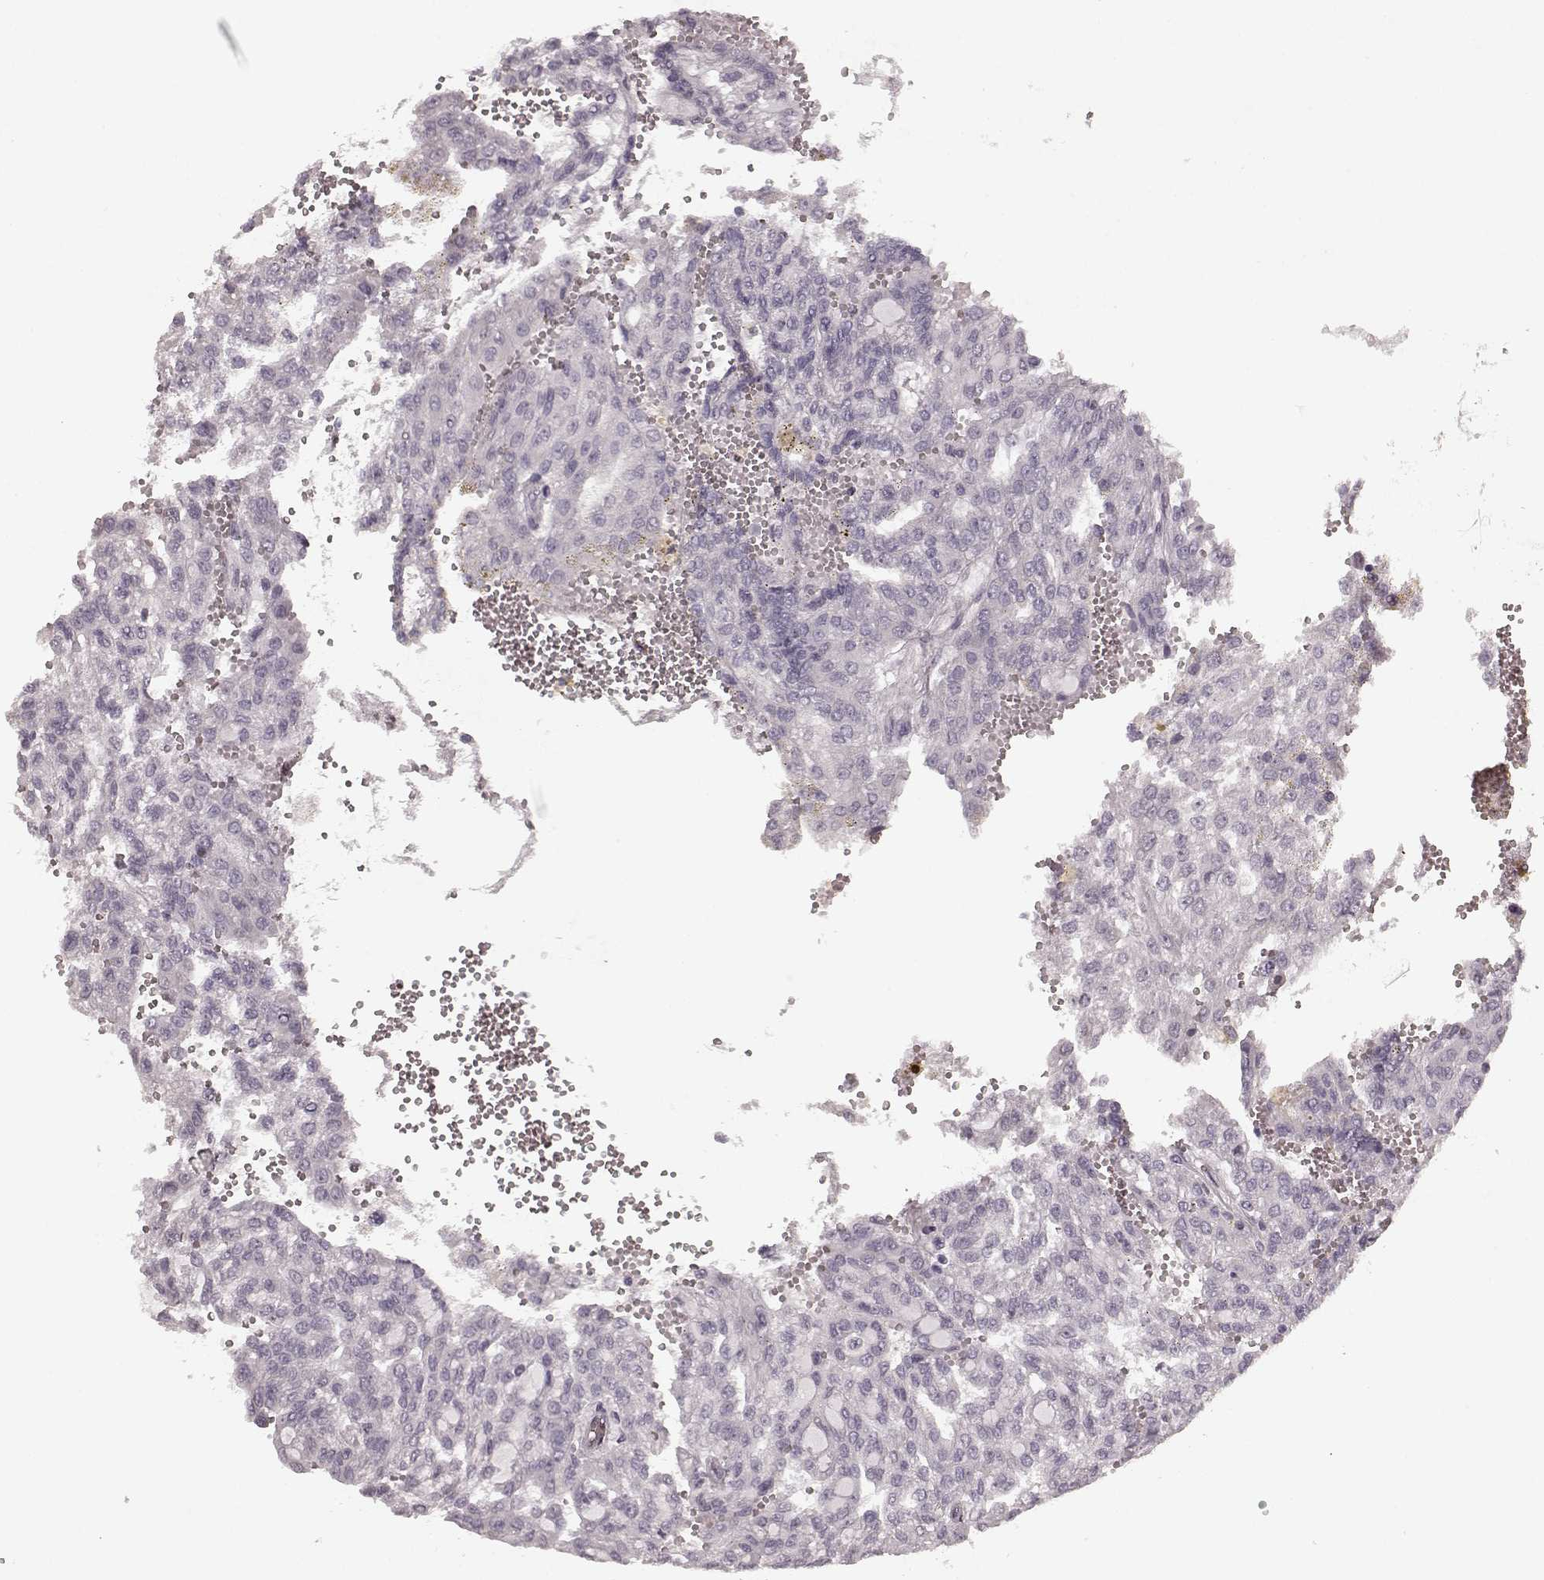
{"staining": {"intensity": "negative", "quantity": "none", "location": "none"}, "tissue": "renal cancer", "cell_type": "Tumor cells", "image_type": "cancer", "snomed": [{"axis": "morphology", "description": "Adenocarcinoma, NOS"}, {"axis": "topography", "description": "Kidney"}], "caption": "DAB immunohistochemical staining of human adenocarcinoma (renal) displays no significant positivity in tumor cells.", "gene": "PRKCE", "patient": {"sex": "male", "age": 63}}